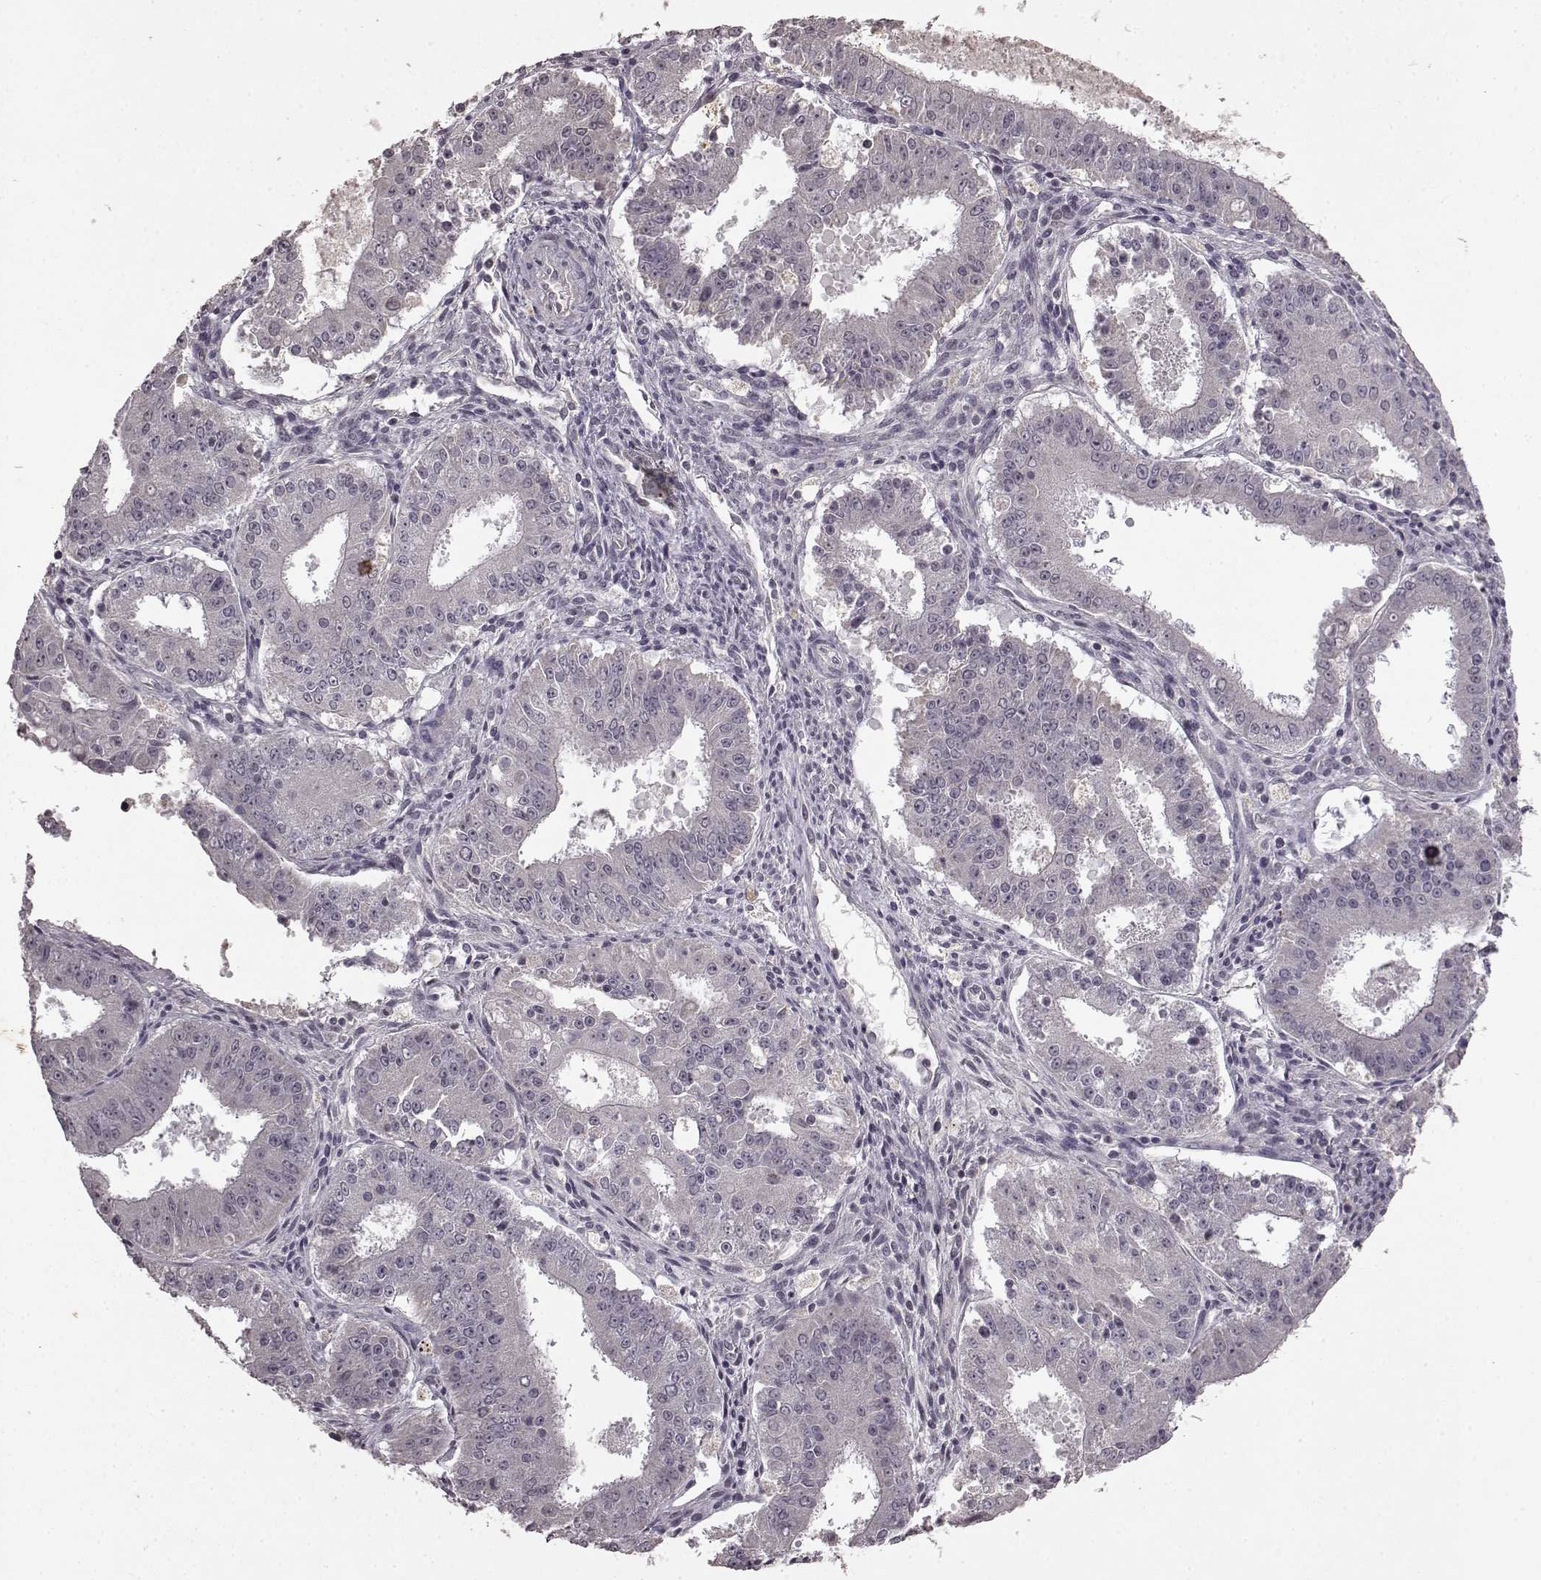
{"staining": {"intensity": "negative", "quantity": "none", "location": "none"}, "tissue": "ovarian cancer", "cell_type": "Tumor cells", "image_type": "cancer", "snomed": [{"axis": "morphology", "description": "Carcinoma, endometroid"}, {"axis": "topography", "description": "Ovary"}], "caption": "A histopathology image of human ovarian cancer (endometroid carcinoma) is negative for staining in tumor cells.", "gene": "LHB", "patient": {"sex": "female", "age": 42}}